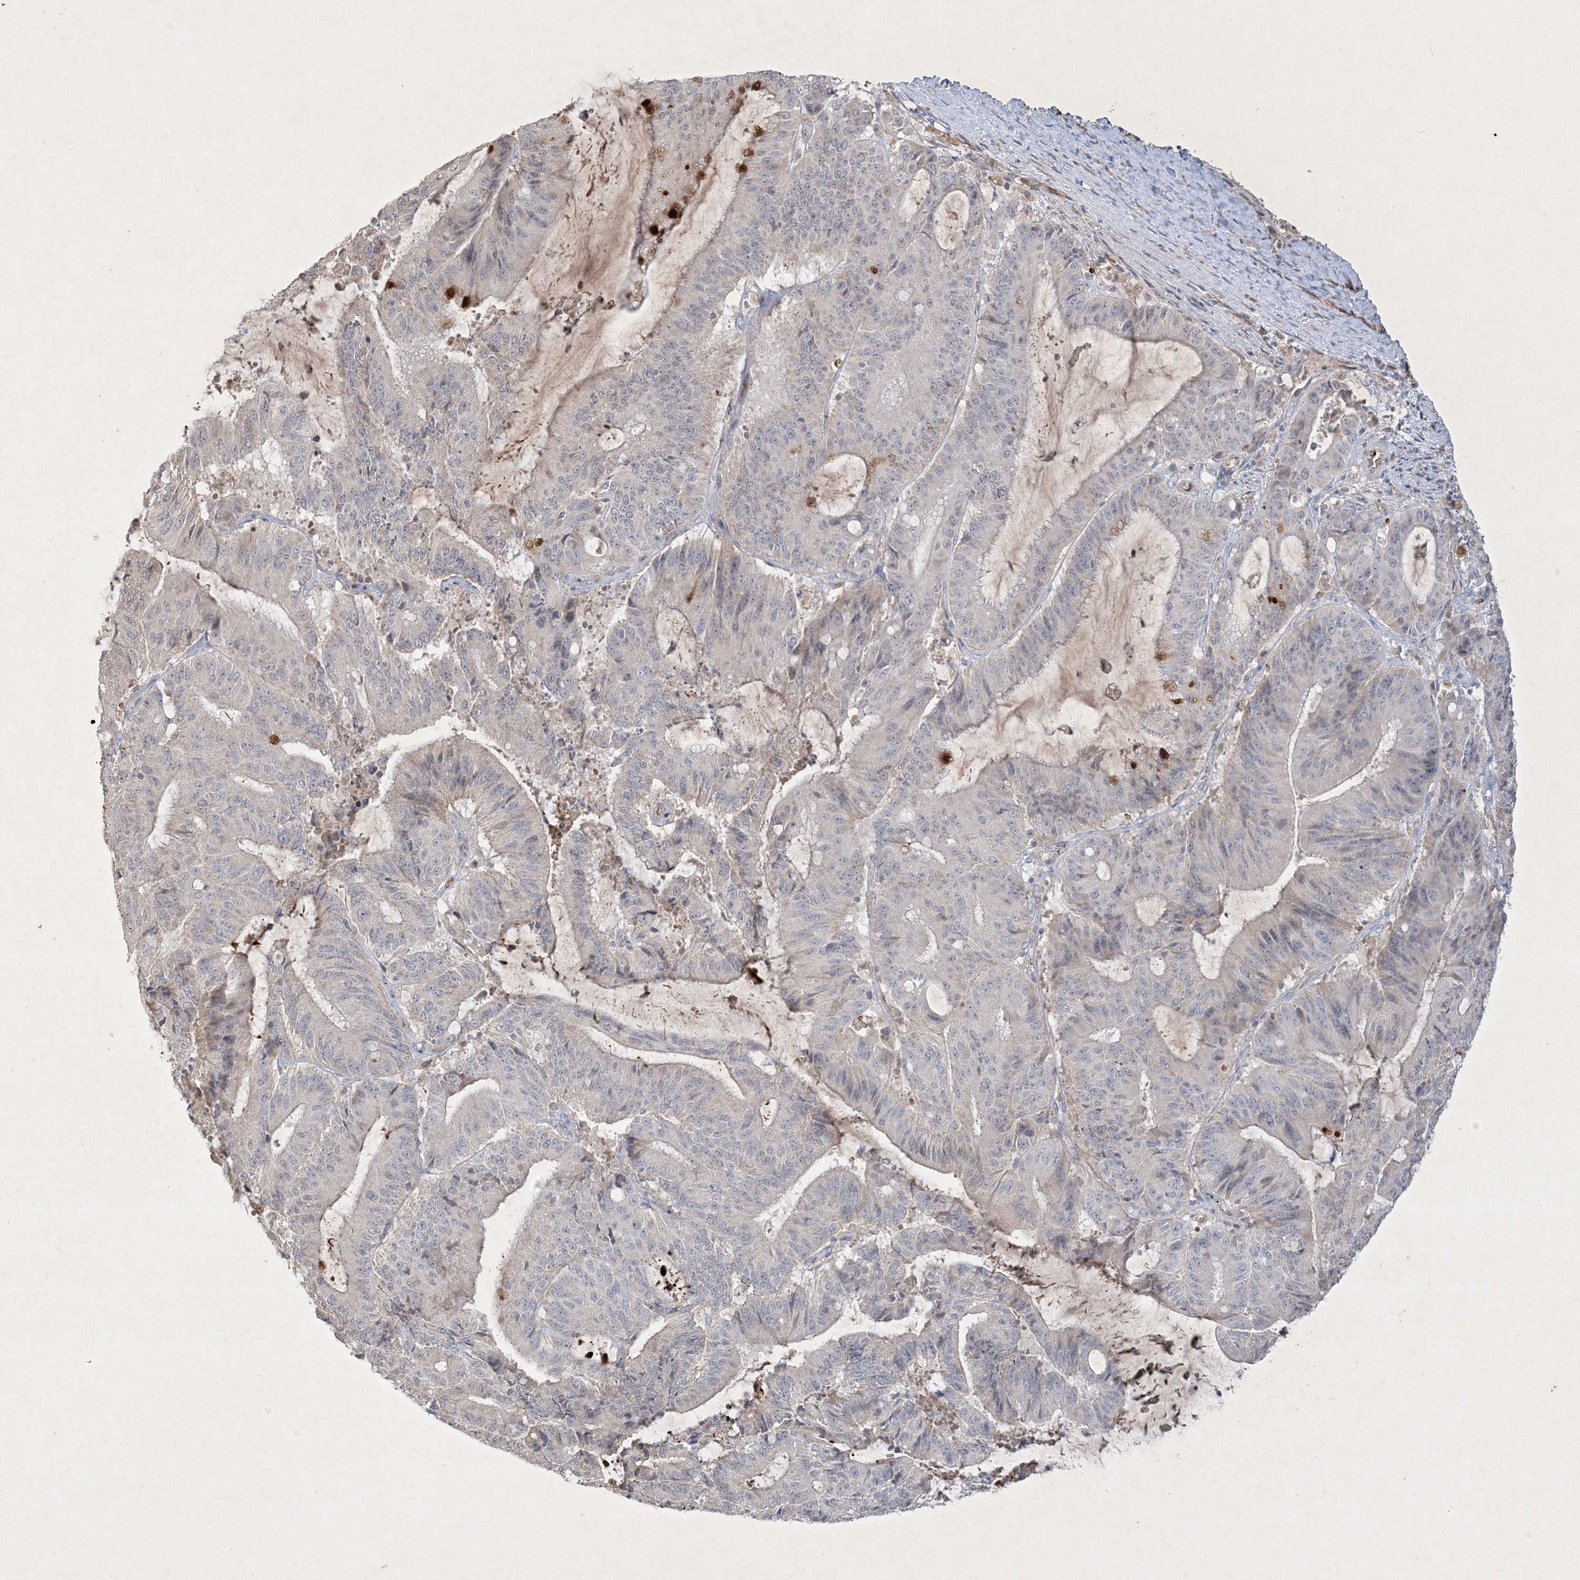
{"staining": {"intensity": "negative", "quantity": "none", "location": "none"}, "tissue": "liver cancer", "cell_type": "Tumor cells", "image_type": "cancer", "snomed": [{"axis": "morphology", "description": "Normal tissue, NOS"}, {"axis": "morphology", "description": "Cholangiocarcinoma"}, {"axis": "topography", "description": "Liver"}, {"axis": "topography", "description": "Peripheral nerve tissue"}], "caption": "A high-resolution image shows immunohistochemistry staining of liver cholangiocarcinoma, which demonstrates no significant staining in tumor cells.", "gene": "PRSS36", "patient": {"sex": "female", "age": 73}}